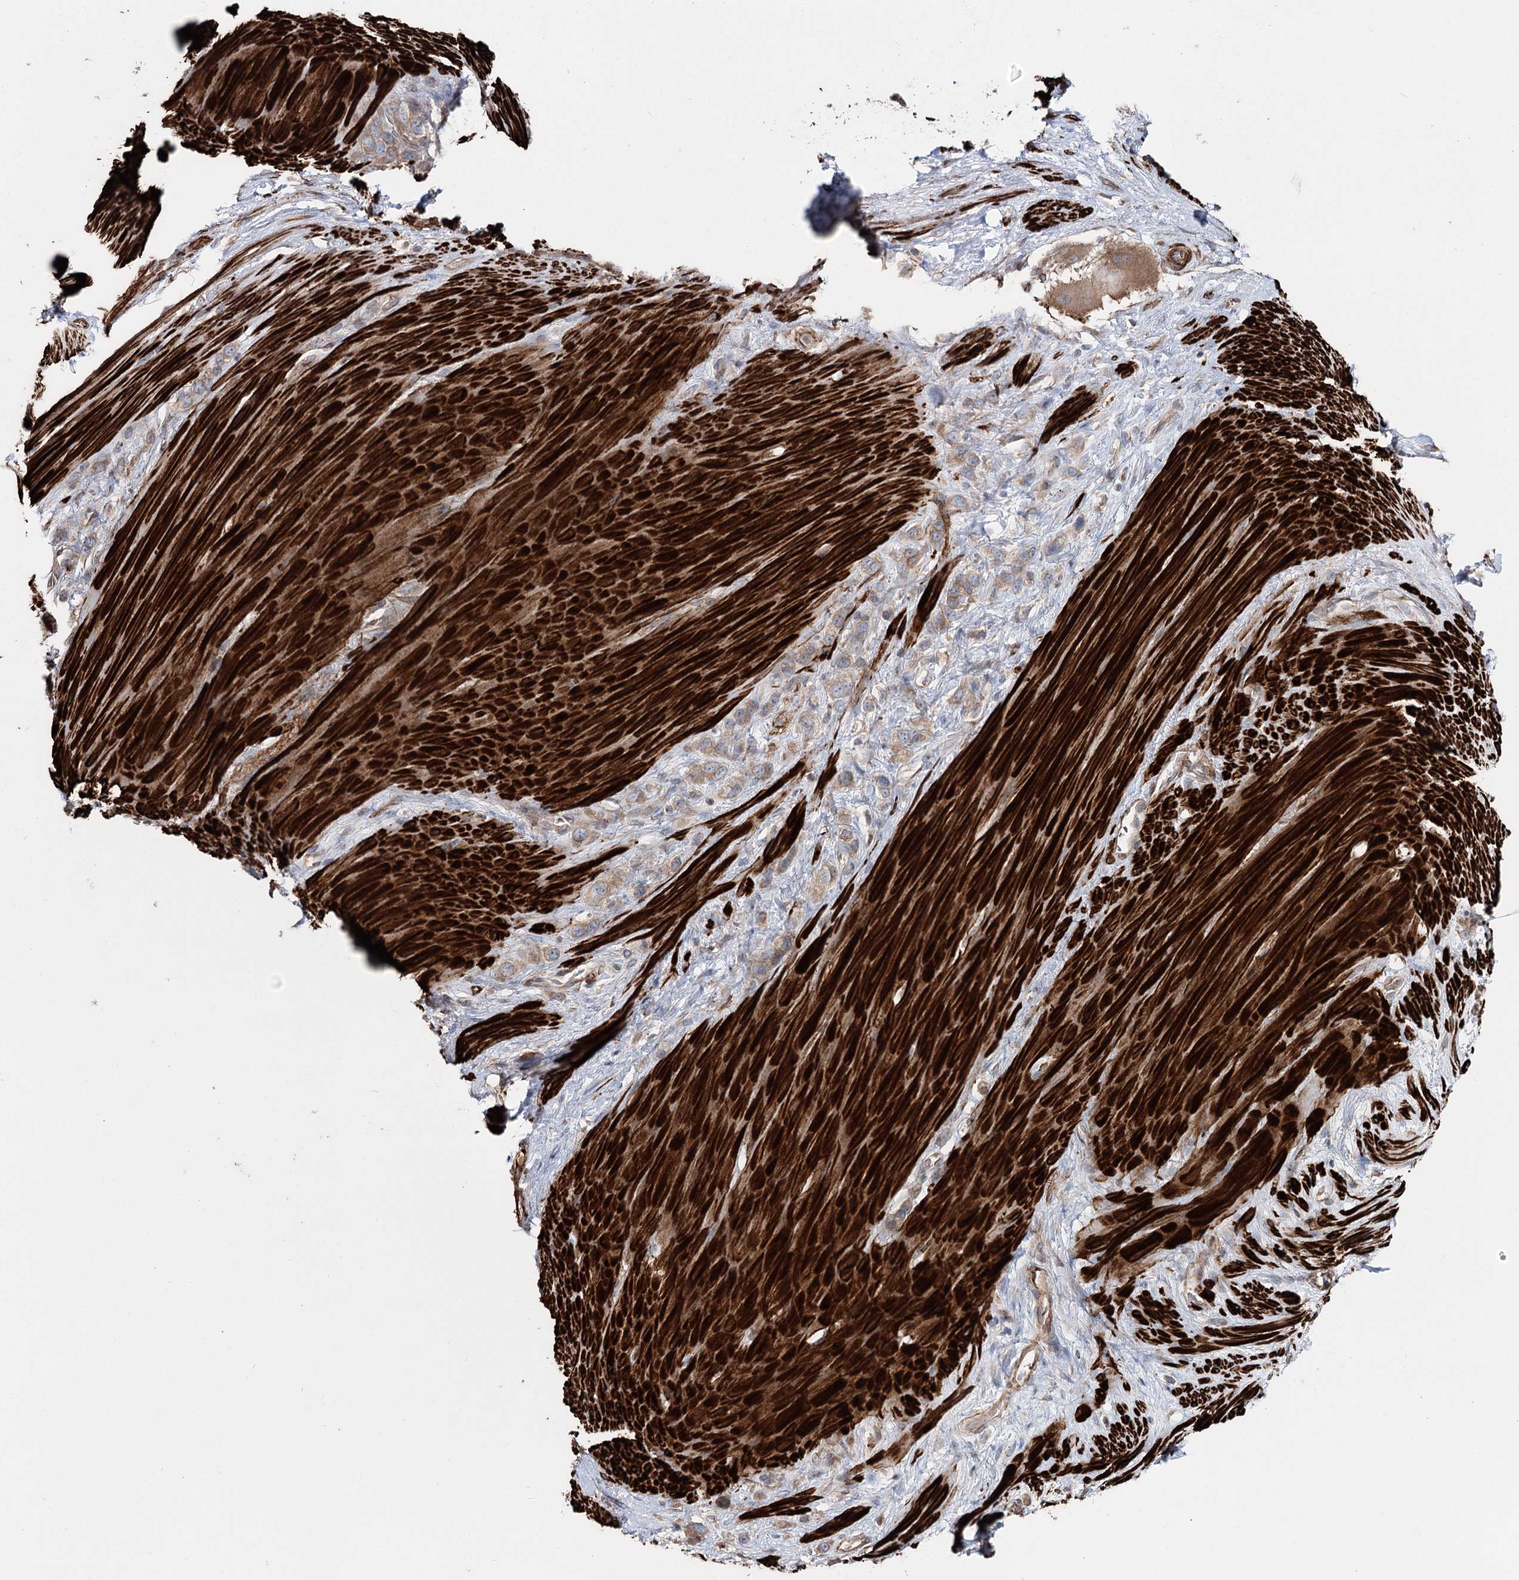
{"staining": {"intensity": "weak", "quantity": ">75%", "location": "cytoplasmic/membranous"}, "tissue": "stomach cancer", "cell_type": "Tumor cells", "image_type": "cancer", "snomed": [{"axis": "morphology", "description": "Adenocarcinoma, NOS"}, {"axis": "morphology", "description": "Adenocarcinoma, High grade"}, {"axis": "topography", "description": "Stomach, upper"}, {"axis": "topography", "description": "Stomach, lower"}], "caption": "Immunohistochemistry (IHC) image of adenocarcinoma (stomach) stained for a protein (brown), which reveals low levels of weak cytoplasmic/membranous staining in approximately >75% of tumor cells.", "gene": "SUMF1", "patient": {"sex": "female", "age": 65}}